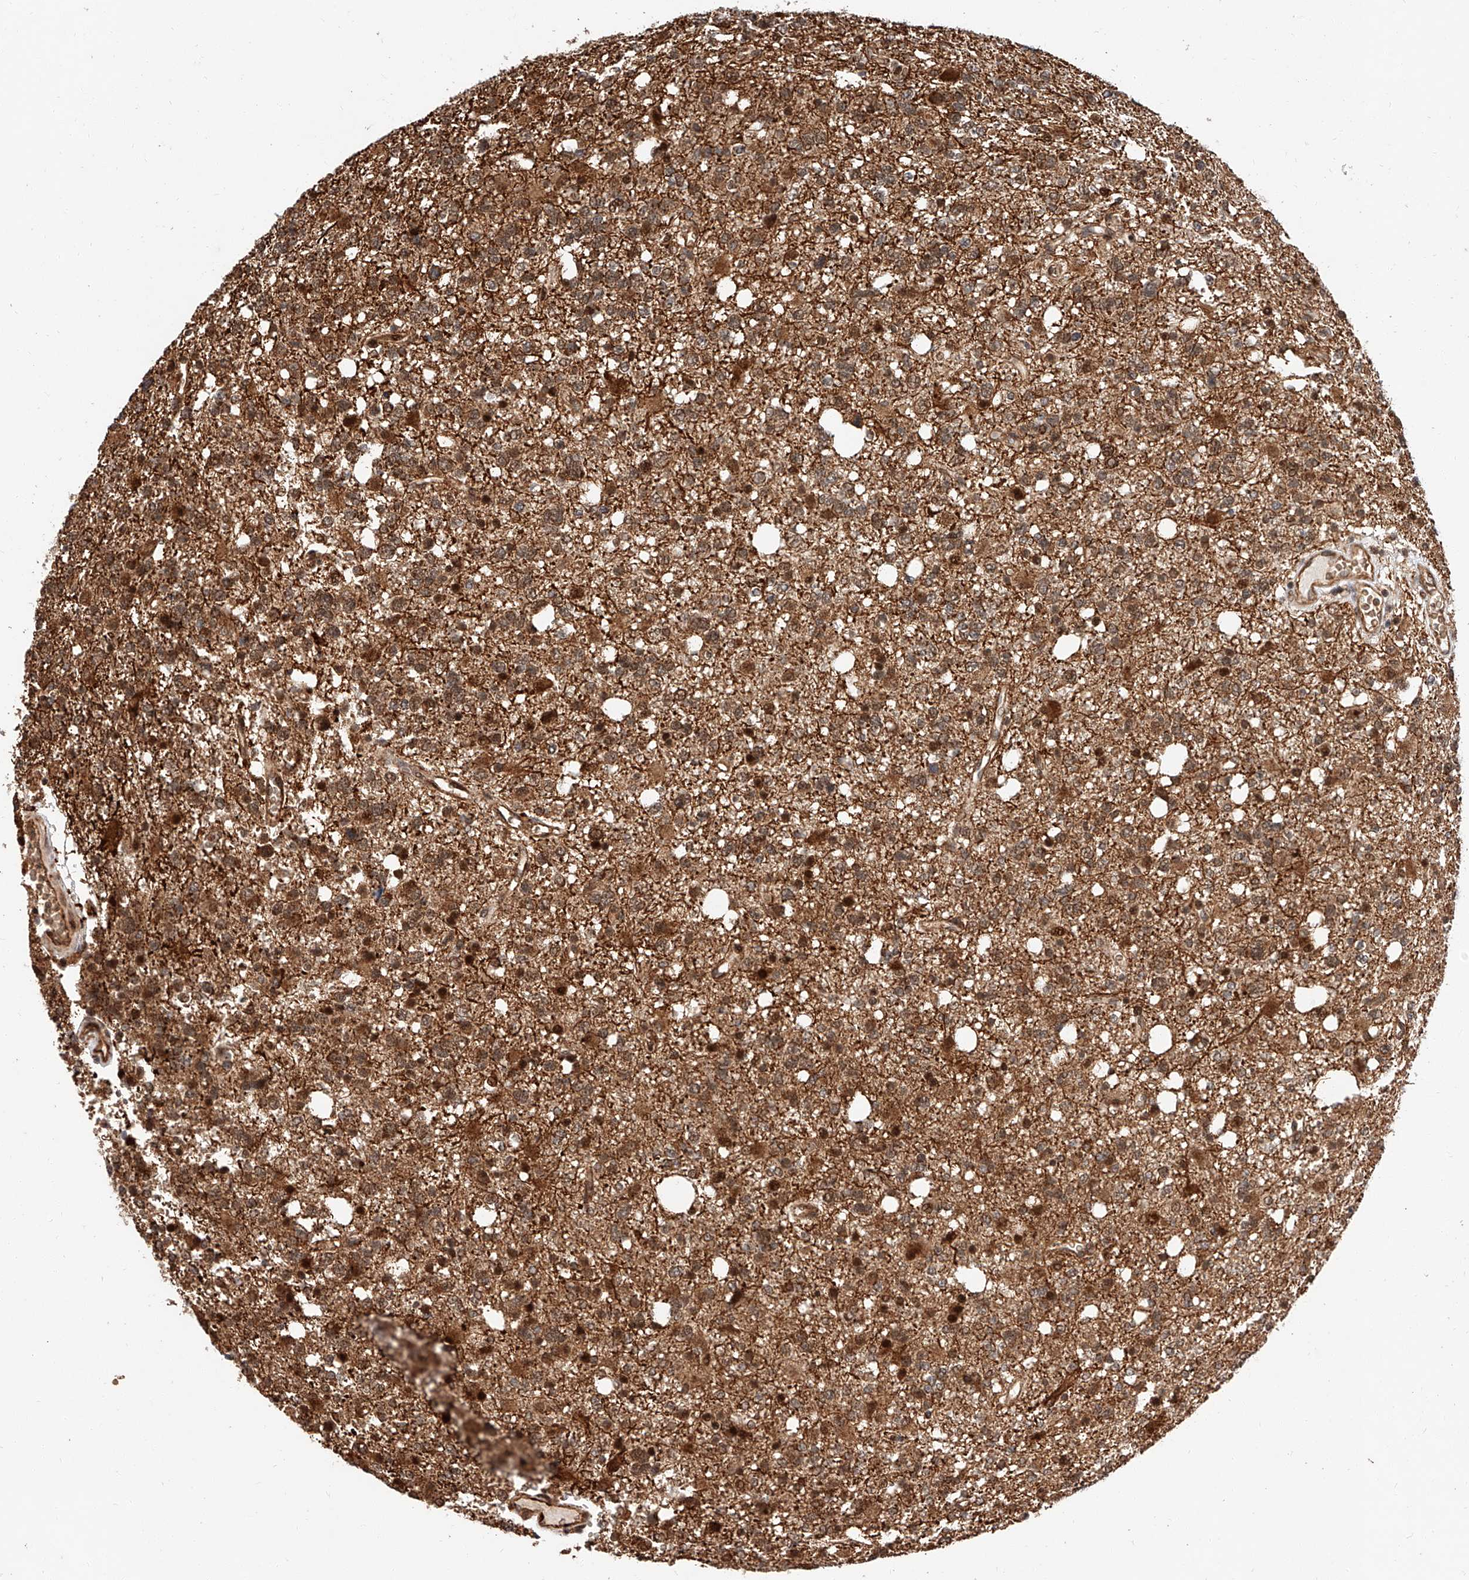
{"staining": {"intensity": "moderate", "quantity": ">75%", "location": "cytoplasmic/membranous,nuclear"}, "tissue": "glioma", "cell_type": "Tumor cells", "image_type": "cancer", "snomed": [{"axis": "morphology", "description": "Glioma, malignant, High grade"}, {"axis": "topography", "description": "Brain"}], "caption": "The micrograph reveals staining of glioma, revealing moderate cytoplasmic/membranous and nuclear protein expression (brown color) within tumor cells.", "gene": "THTPA", "patient": {"sex": "female", "age": 62}}